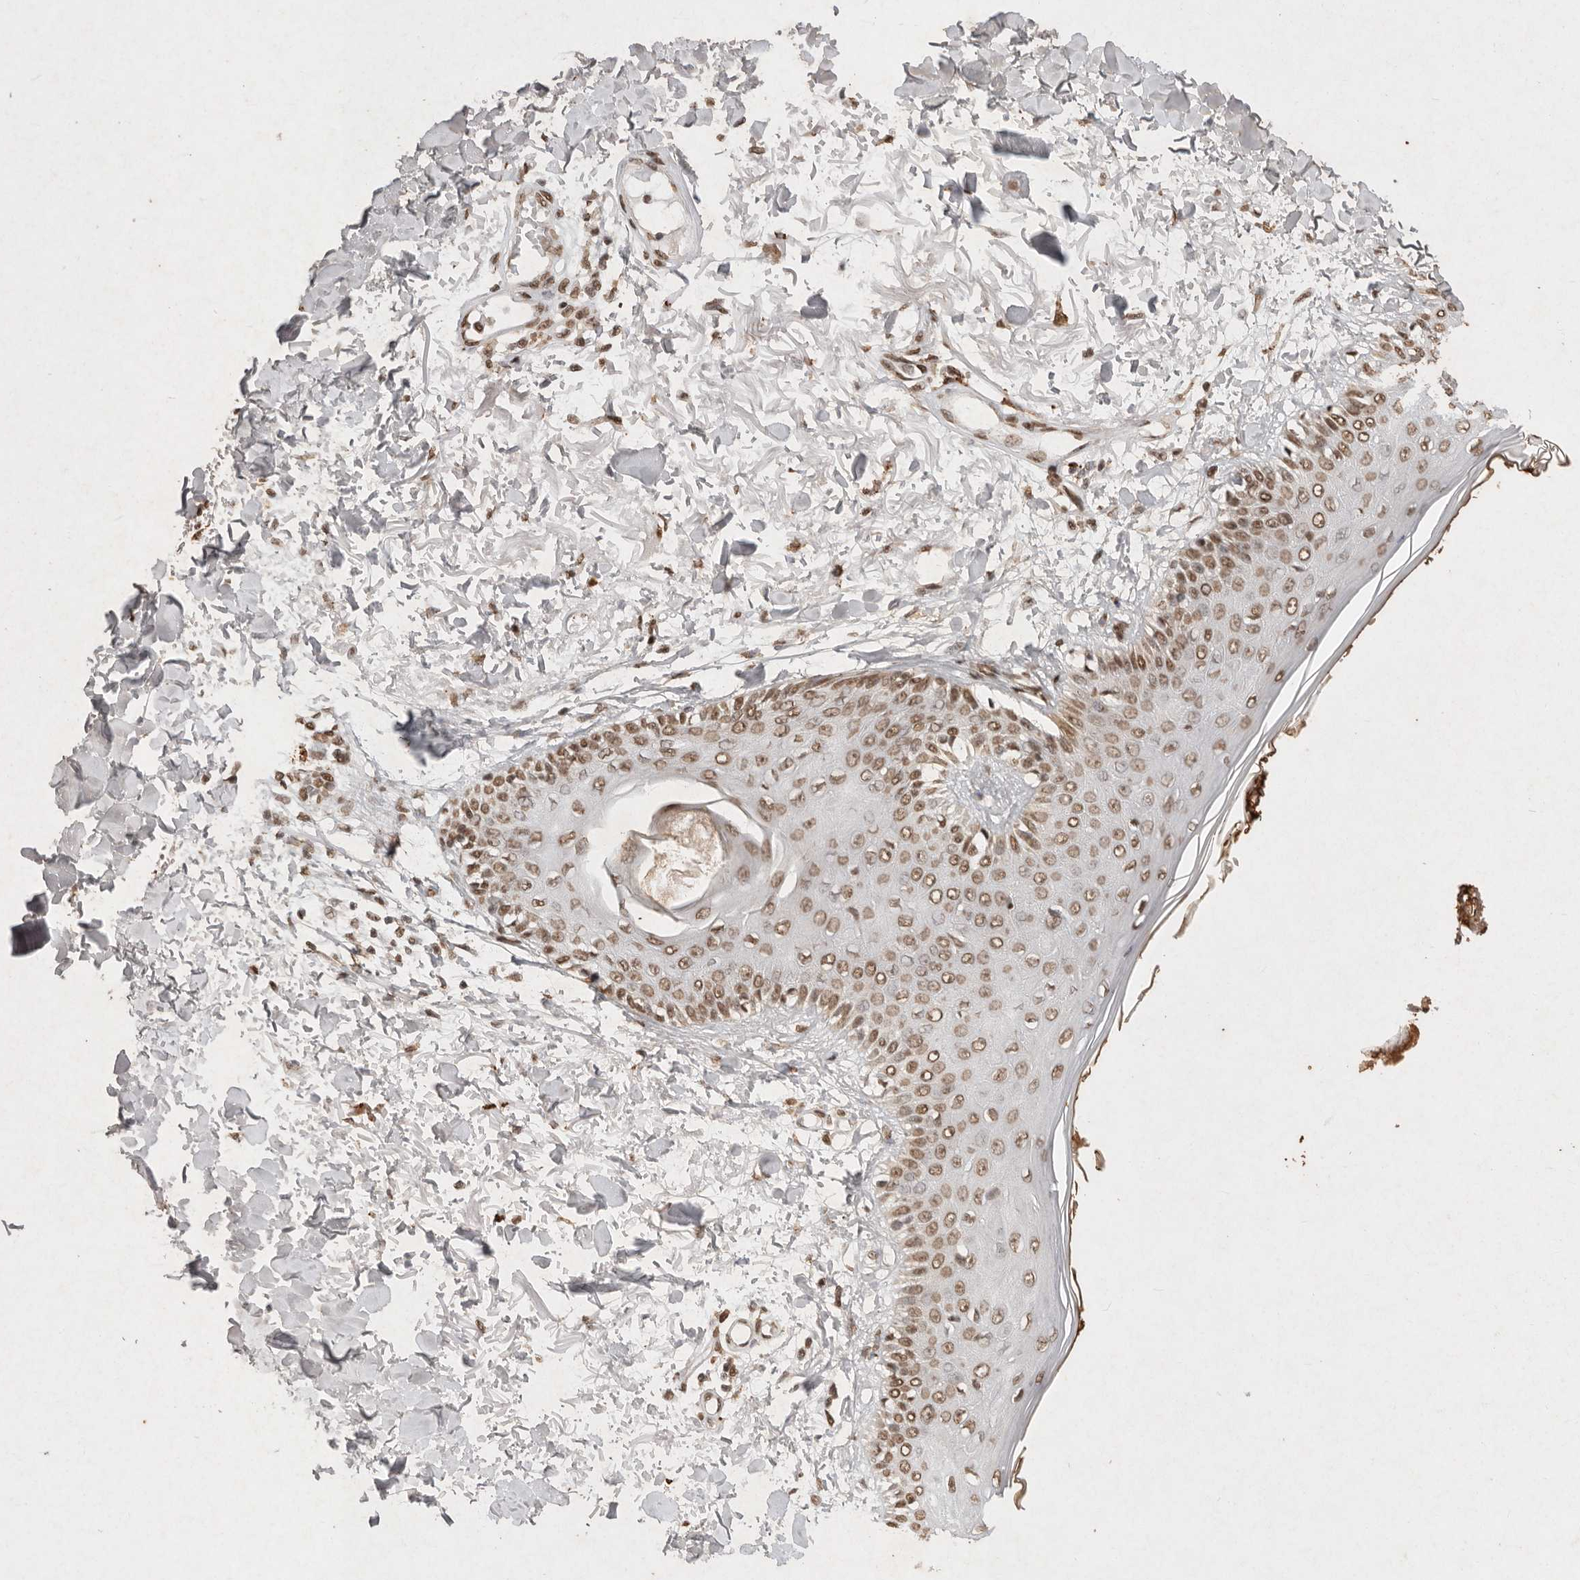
{"staining": {"intensity": "moderate", "quantity": ">75%", "location": "nuclear"}, "tissue": "skin", "cell_type": "Fibroblasts", "image_type": "normal", "snomed": [{"axis": "morphology", "description": "Normal tissue, NOS"}, {"axis": "morphology", "description": "Squamous cell carcinoma, NOS"}, {"axis": "topography", "description": "Skin"}, {"axis": "topography", "description": "Peripheral nerve tissue"}], "caption": "This image reveals immunohistochemistry (IHC) staining of unremarkable skin, with medium moderate nuclear positivity in about >75% of fibroblasts.", "gene": "NKX3", "patient": {"sex": "male", "age": 83}}